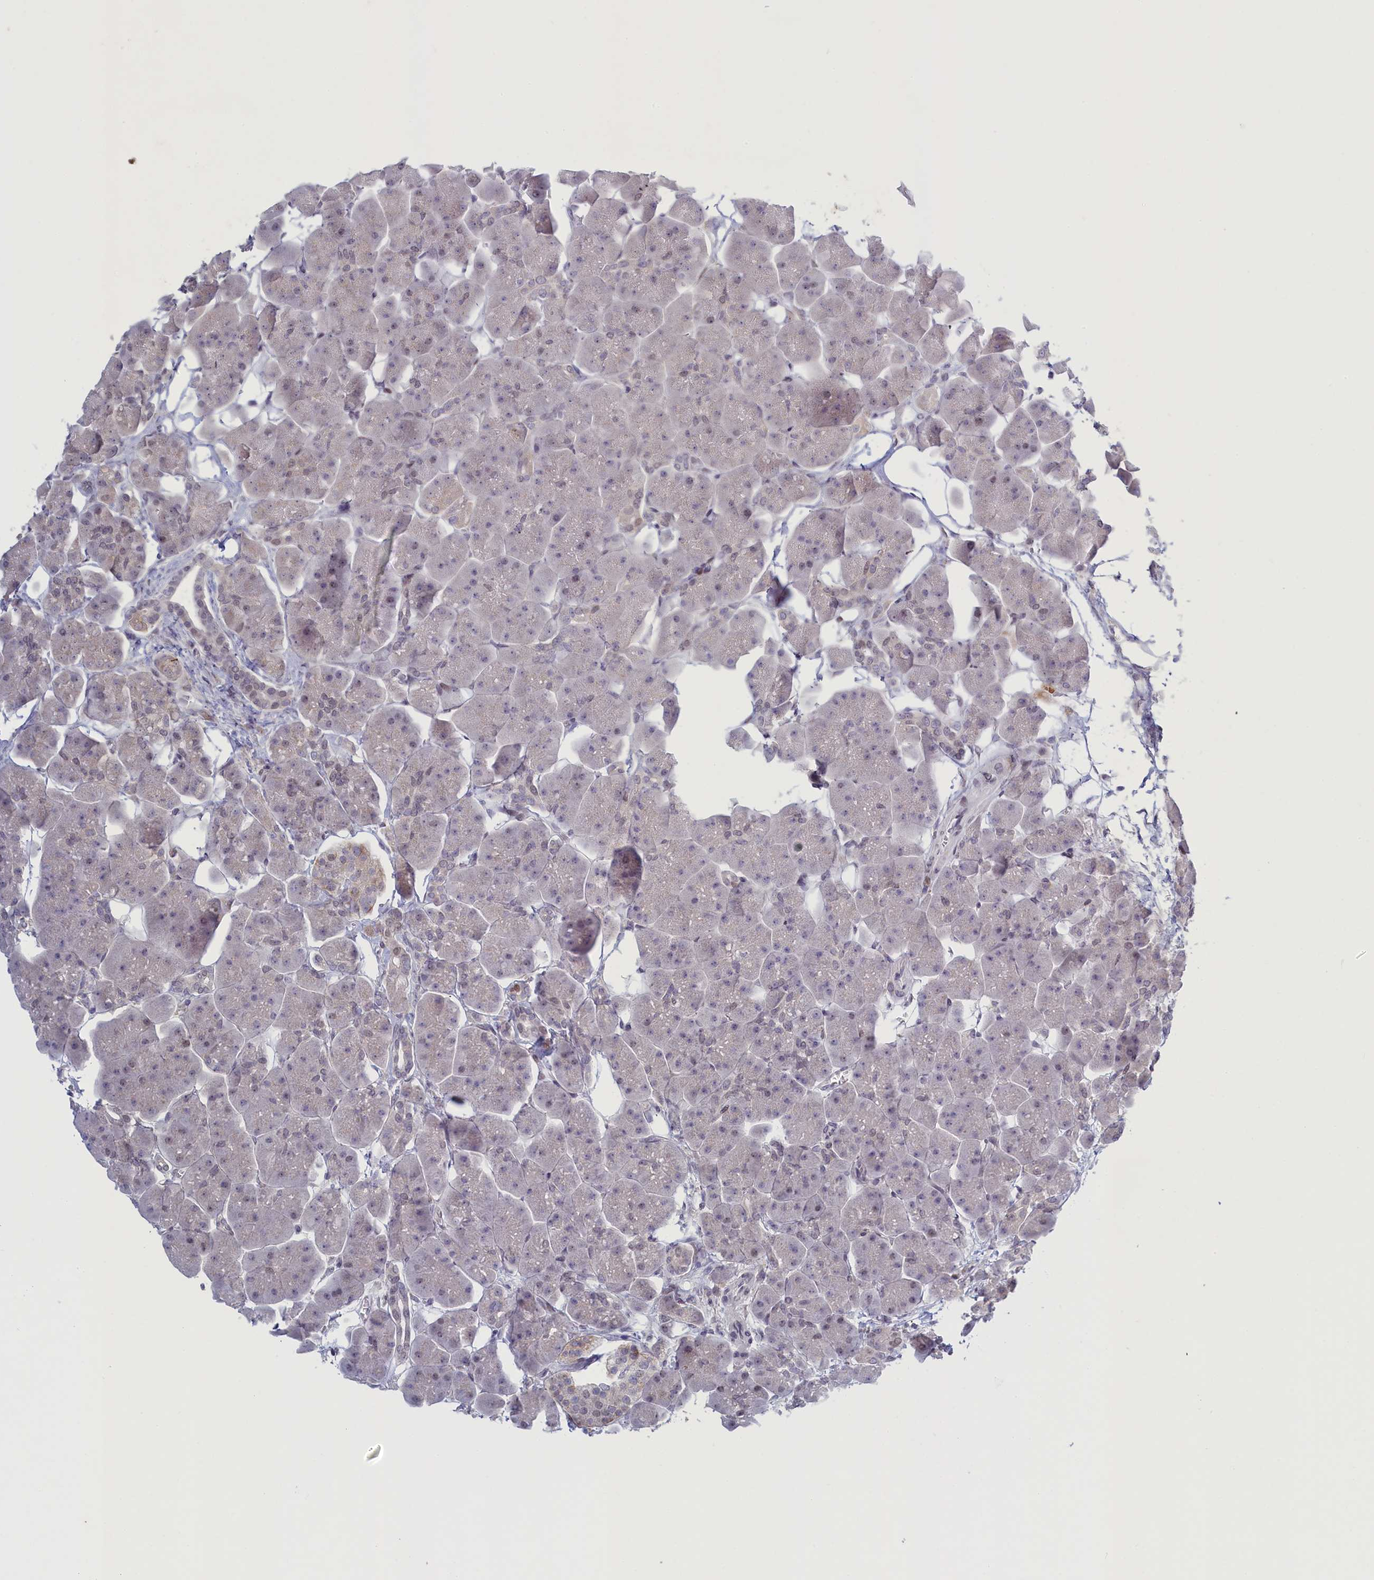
{"staining": {"intensity": "negative", "quantity": "none", "location": "none"}, "tissue": "pancreas", "cell_type": "Exocrine glandular cells", "image_type": "normal", "snomed": [{"axis": "morphology", "description": "Normal tissue, NOS"}, {"axis": "topography", "description": "Pancreas"}], "caption": "Immunohistochemistry (IHC) of unremarkable pancreas displays no expression in exocrine glandular cells.", "gene": "ATF7IP2", "patient": {"sex": "male", "age": 66}}